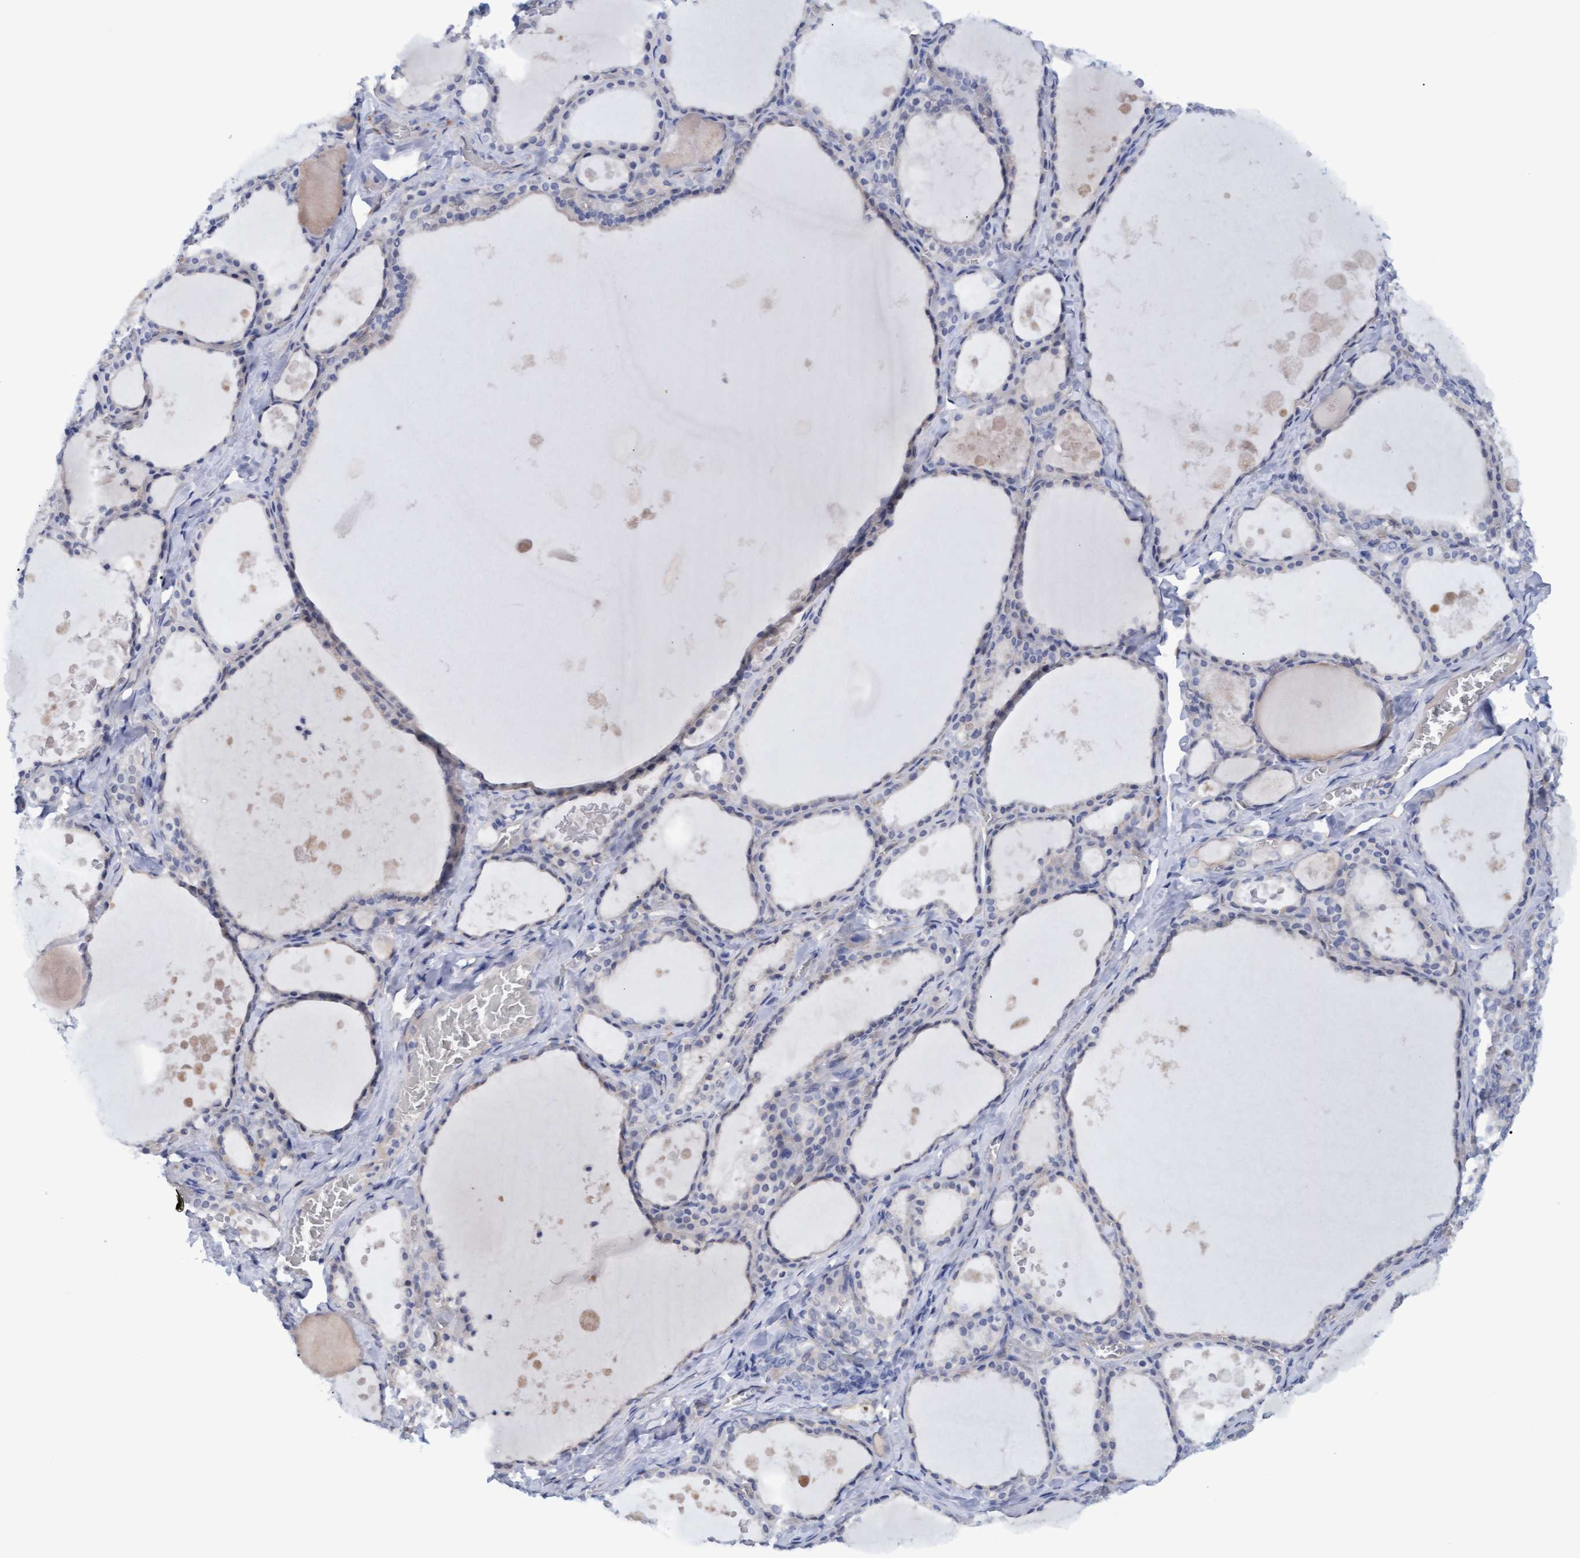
{"staining": {"intensity": "negative", "quantity": "none", "location": "none"}, "tissue": "thyroid gland", "cell_type": "Glandular cells", "image_type": "normal", "snomed": [{"axis": "morphology", "description": "Normal tissue, NOS"}, {"axis": "topography", "description": "Thyroid gland"}], "caption": "Photomicrograph shows no protein staining in glandular cells of unremarkable thyroid gland. The staining is performed using DAB (3,3'-diaminobenzidine) brown chromogen with nuclei counter-stained in using hematoxylin.", "gene": "STXBP1", "patient": {"sex": "male", "age": 56}}